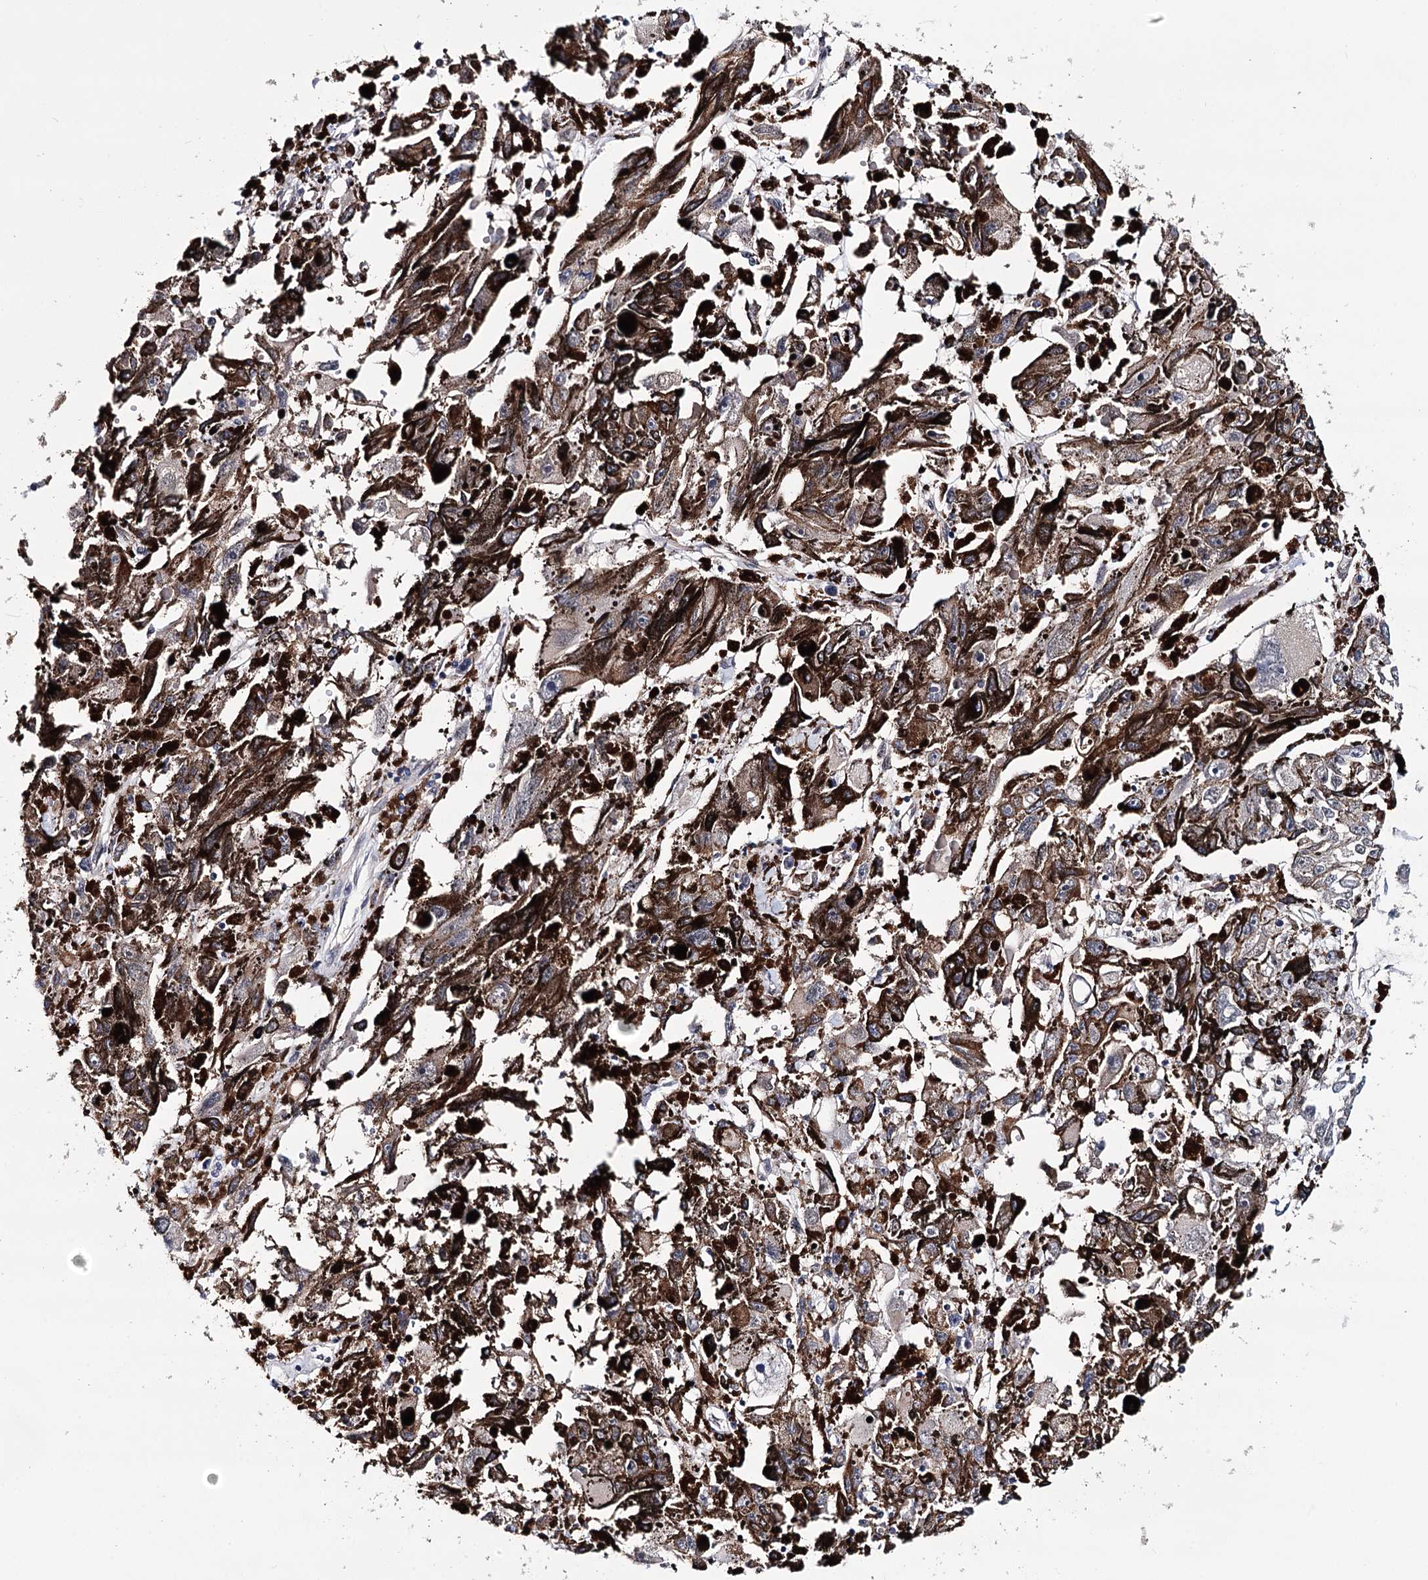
{"staining": {"intensity": "negative", "quantity": "none", "location": "none"}, "tissue": "melanoma", "cell_type": "Tumor cells", "image_type": "cancer", "snomed": [{"axis": "morphology", "description": "Malignant melanoma, NOS"}, {"axis": "topography", "description": "Skin"}], "caption": "Immunohistochemistry (IHC) of human melanoma demonstrates no staining in tumor cells.", "gene": "PPP2R5B", "patient": {"sex": "female", "age": 104}}